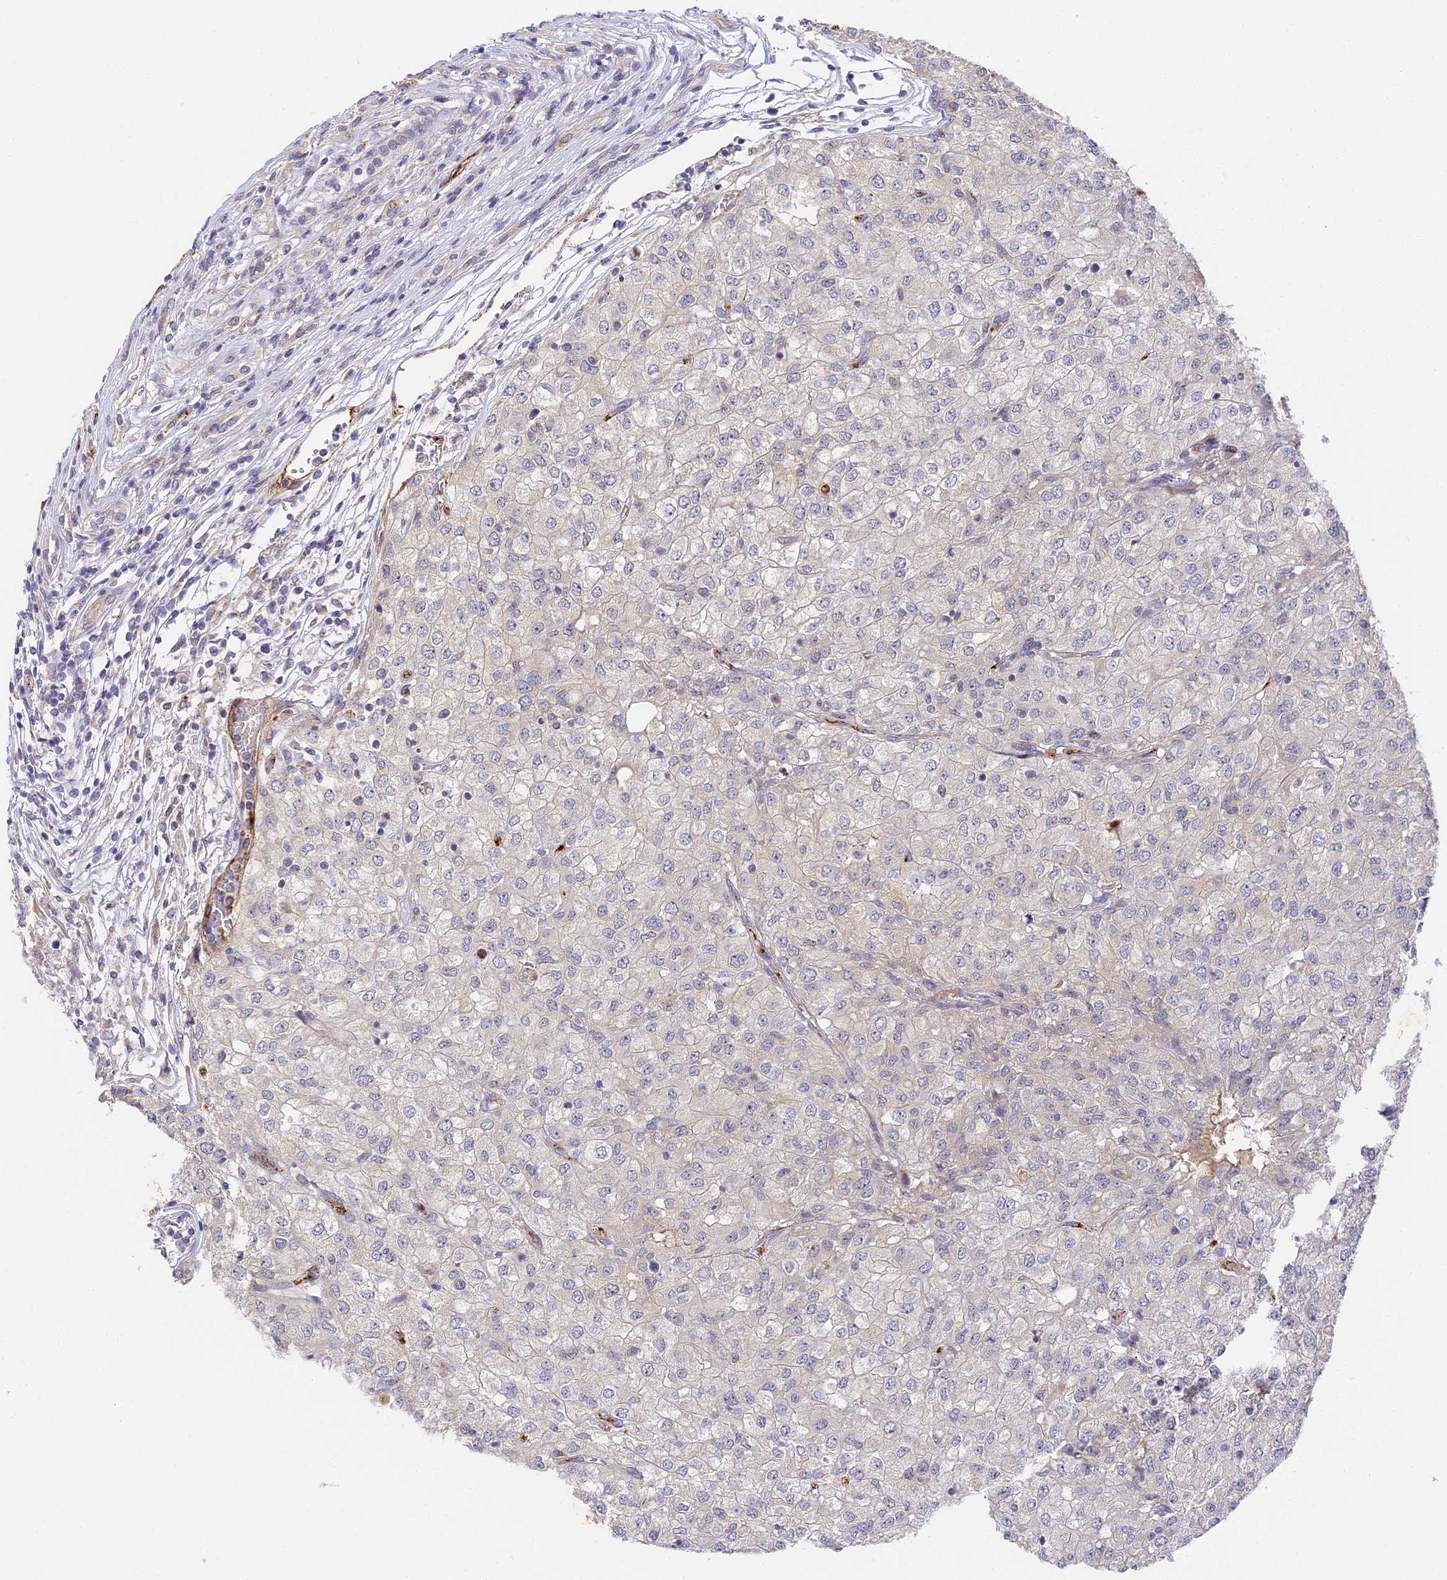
{"staining": {"intensity": "negative", "quantity": "none", "location": "none"}, "tissue": "renal cancer", "cell_type": "Tumor cells", "image_type": "cancer", "snomed": [{"axis": "morphology", "description": "Adenocarcinoma, NOS"}, {"axis": "topography", "description": "Kidney"}], "caption": "This histopathology image is of renal adenocarcinoma stained with immunohistochemistry (IHC) to label a protein in brown with the nuclei are counter-stained blue. There is no positivity in tumor cells.", "gene": "DNAAF10", "patient": {"sex": "female", "age": 54}}